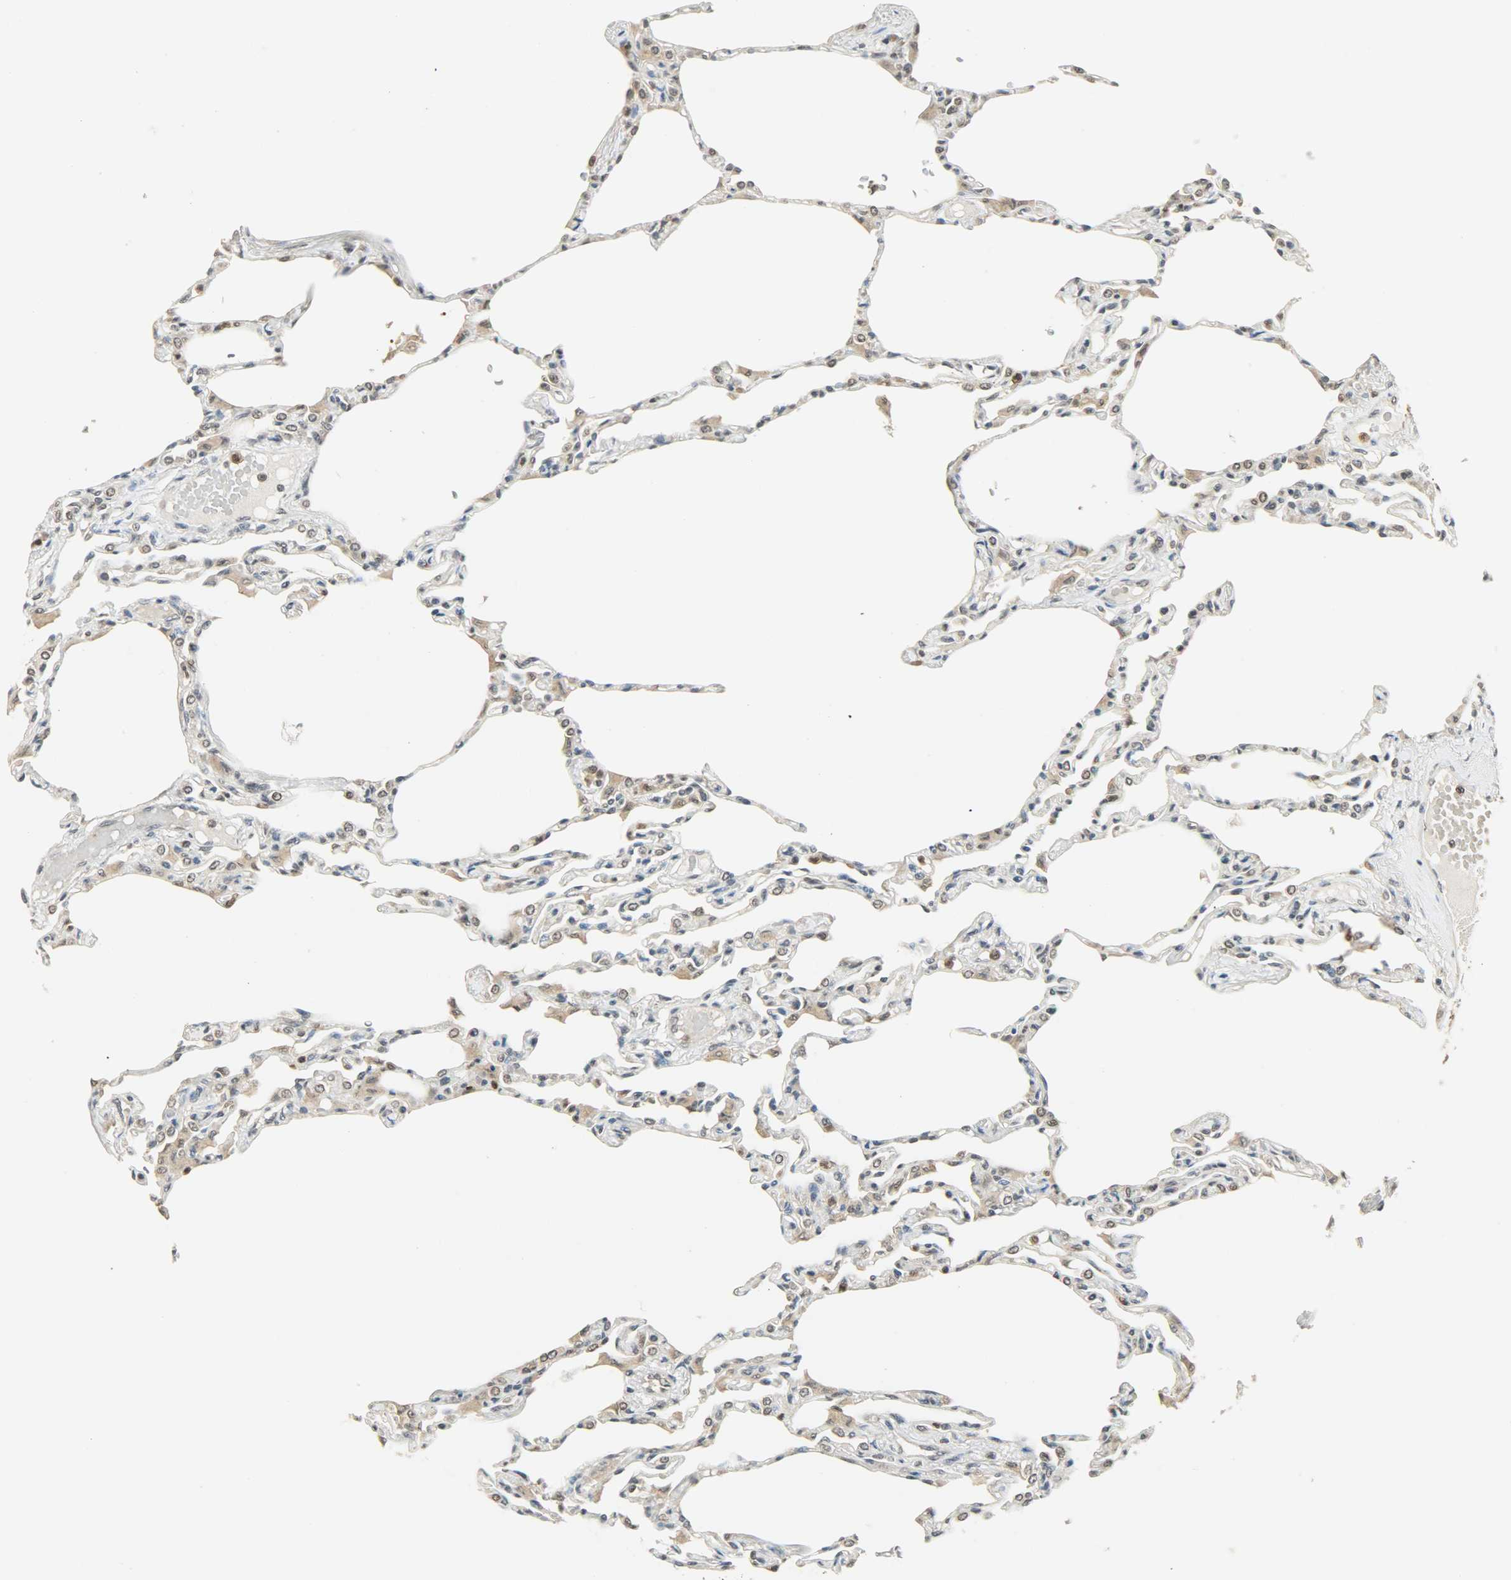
{"staining": {"intensity": "weak", "quantity": "<25%", "location": "nuclear"}, "tissue": "lung", "cell_type": "Alveolar cells", "image_type": "normal", "snomed": [{"axis": "morphology", "description": "Normal tissue, NOS"}, {"axis": "topography", "description": "Lung"}], "caption": "IHC image of normal lung: human lung stained with DAB demonstrates no significant protein expression in alveolar cells. The staining is performed using DAB brown chromogen with nuclei counter-stained in using hematoxylin.", "gene": "SMARCA5", "patient": {"sex": "female", "age": 49}}